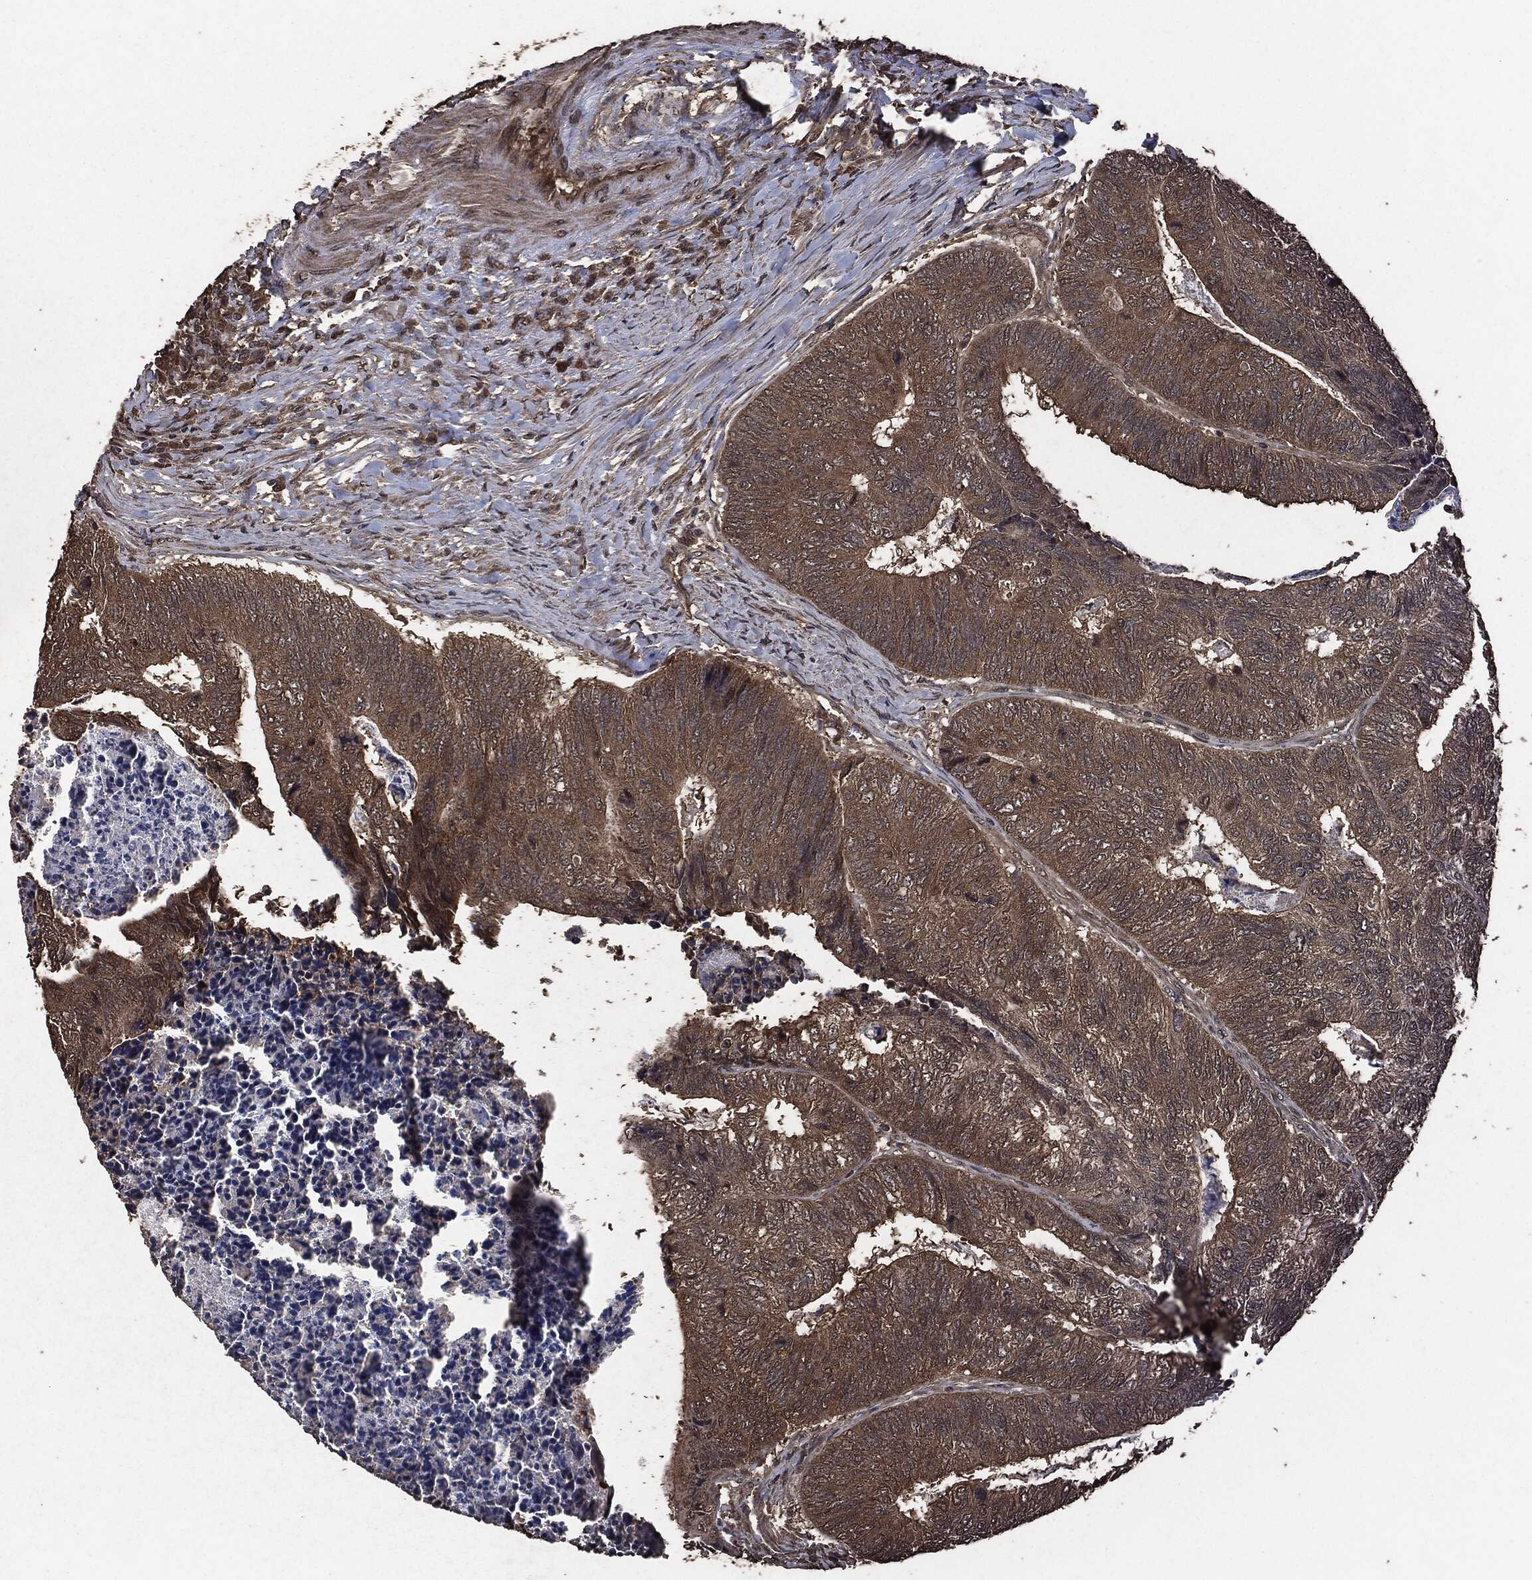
{"staining": {"intensity": "moderate", "quantity": "25%-75%", "location": "cytoplasmic/membranous"}, "tissue": "colorectal cancer", "cell_type": "Tumor cells", "image_type": "cancer", "snomed": [{"axis": "morphology", "description": "Adenocarcinoma, NOS"}, {"axis": "topography", "description": "Colon"}], "caption": "Brown immunohistochemical staining in human colorectal cancer (adenocarcinoma) exhibits moderate cytoplasmic/membranous staining in approximately 25%-75% of tumor cells.", "gene": "AKT1S1", "patient": {"sex": "female", "age": 67}}